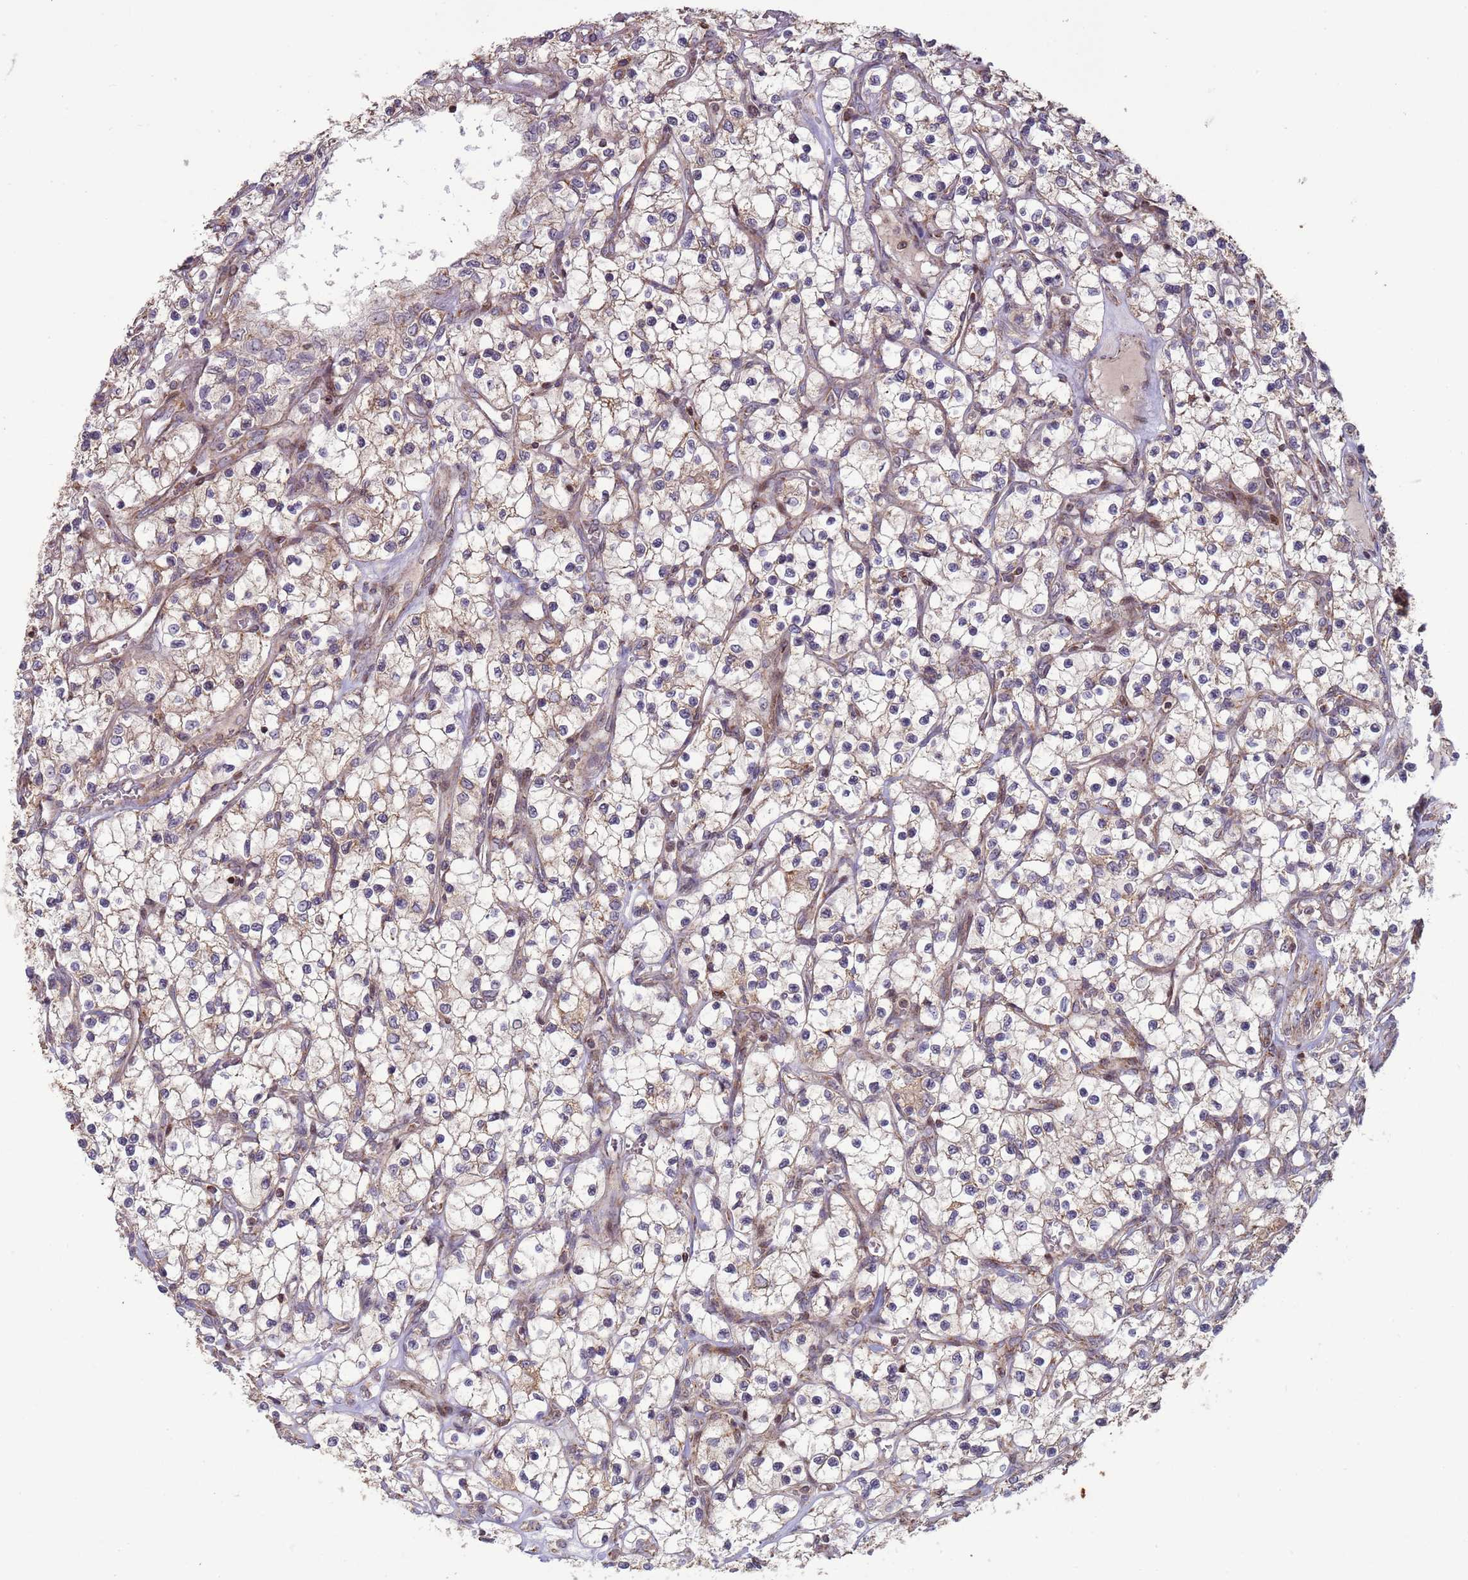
{"staining": {"intensity": "negative", "quantity": "none", "location": "none"}, "tissue": "renal cancer", "cell_type": "Tumor cells", "image_type": "cancer", "snomed": [{"axis": "morphology", "description": "Adenocarcinoma, NOS"}, {"axis": "topography", "description": "Kidney"}], "caption": "This is an IHC histopathology image of renal cancer. There is no expression in tumor cells.", "gene": "RCOR2", "patient": {"sex": "female", "age": 69}}